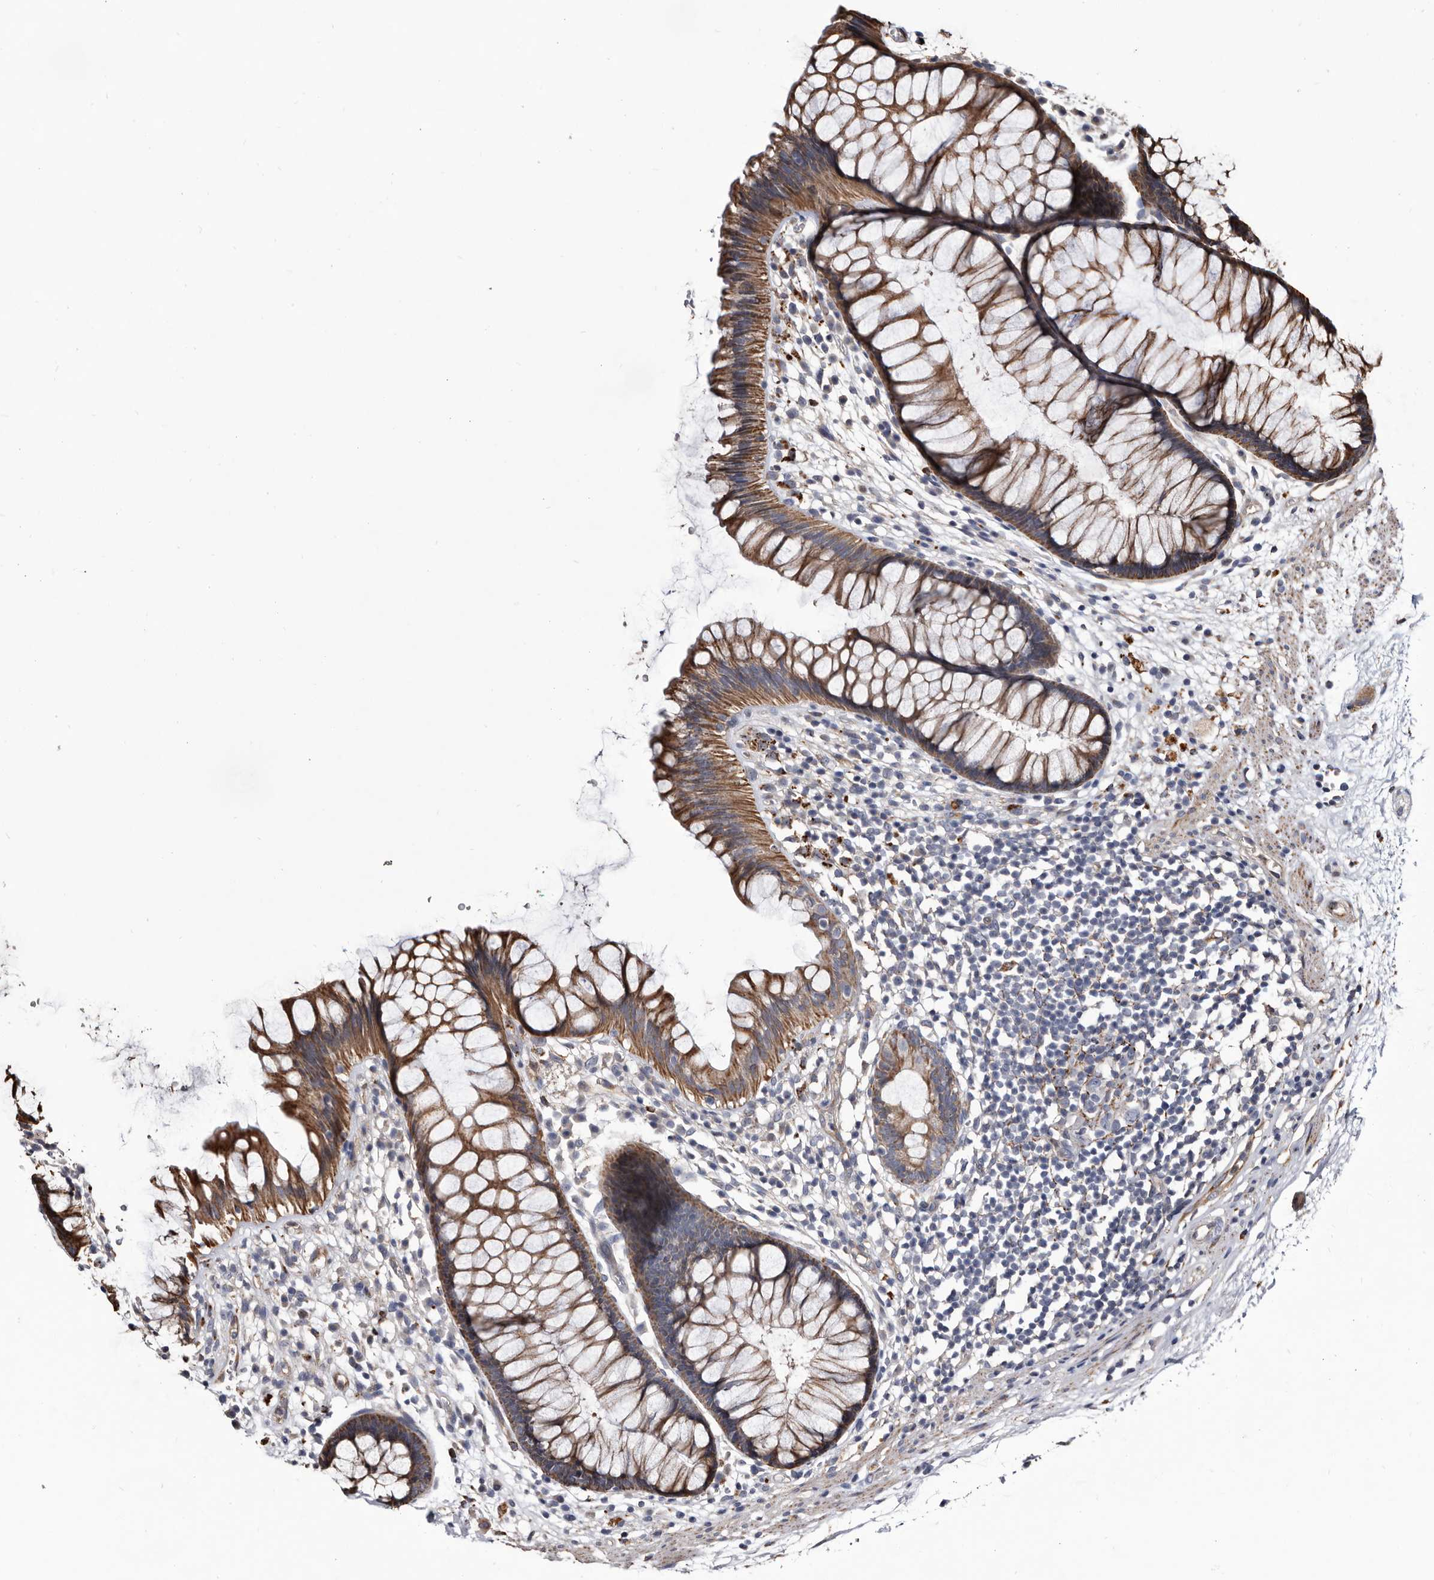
{"staining": {"intensity": "moderate", "quantity": ">75%", "location": "cytoplasmic/membranous"}, "tissue": "rectum", "cell_type": "Glandular cells", "image_type": "normal", "snomed": [{"axis": "morphology", "description": "Normal tissue, NOS"}, {"axis": "topography", "description": "Rectum"}], "caption": "Brown immunohistochemical staining in unremarkable human rectum displays moderate cytoplasmic/membranous expression in about >75% of glandular cells.", "gene": "CTSA", "patient": {"sex": "male", "age": 51}}